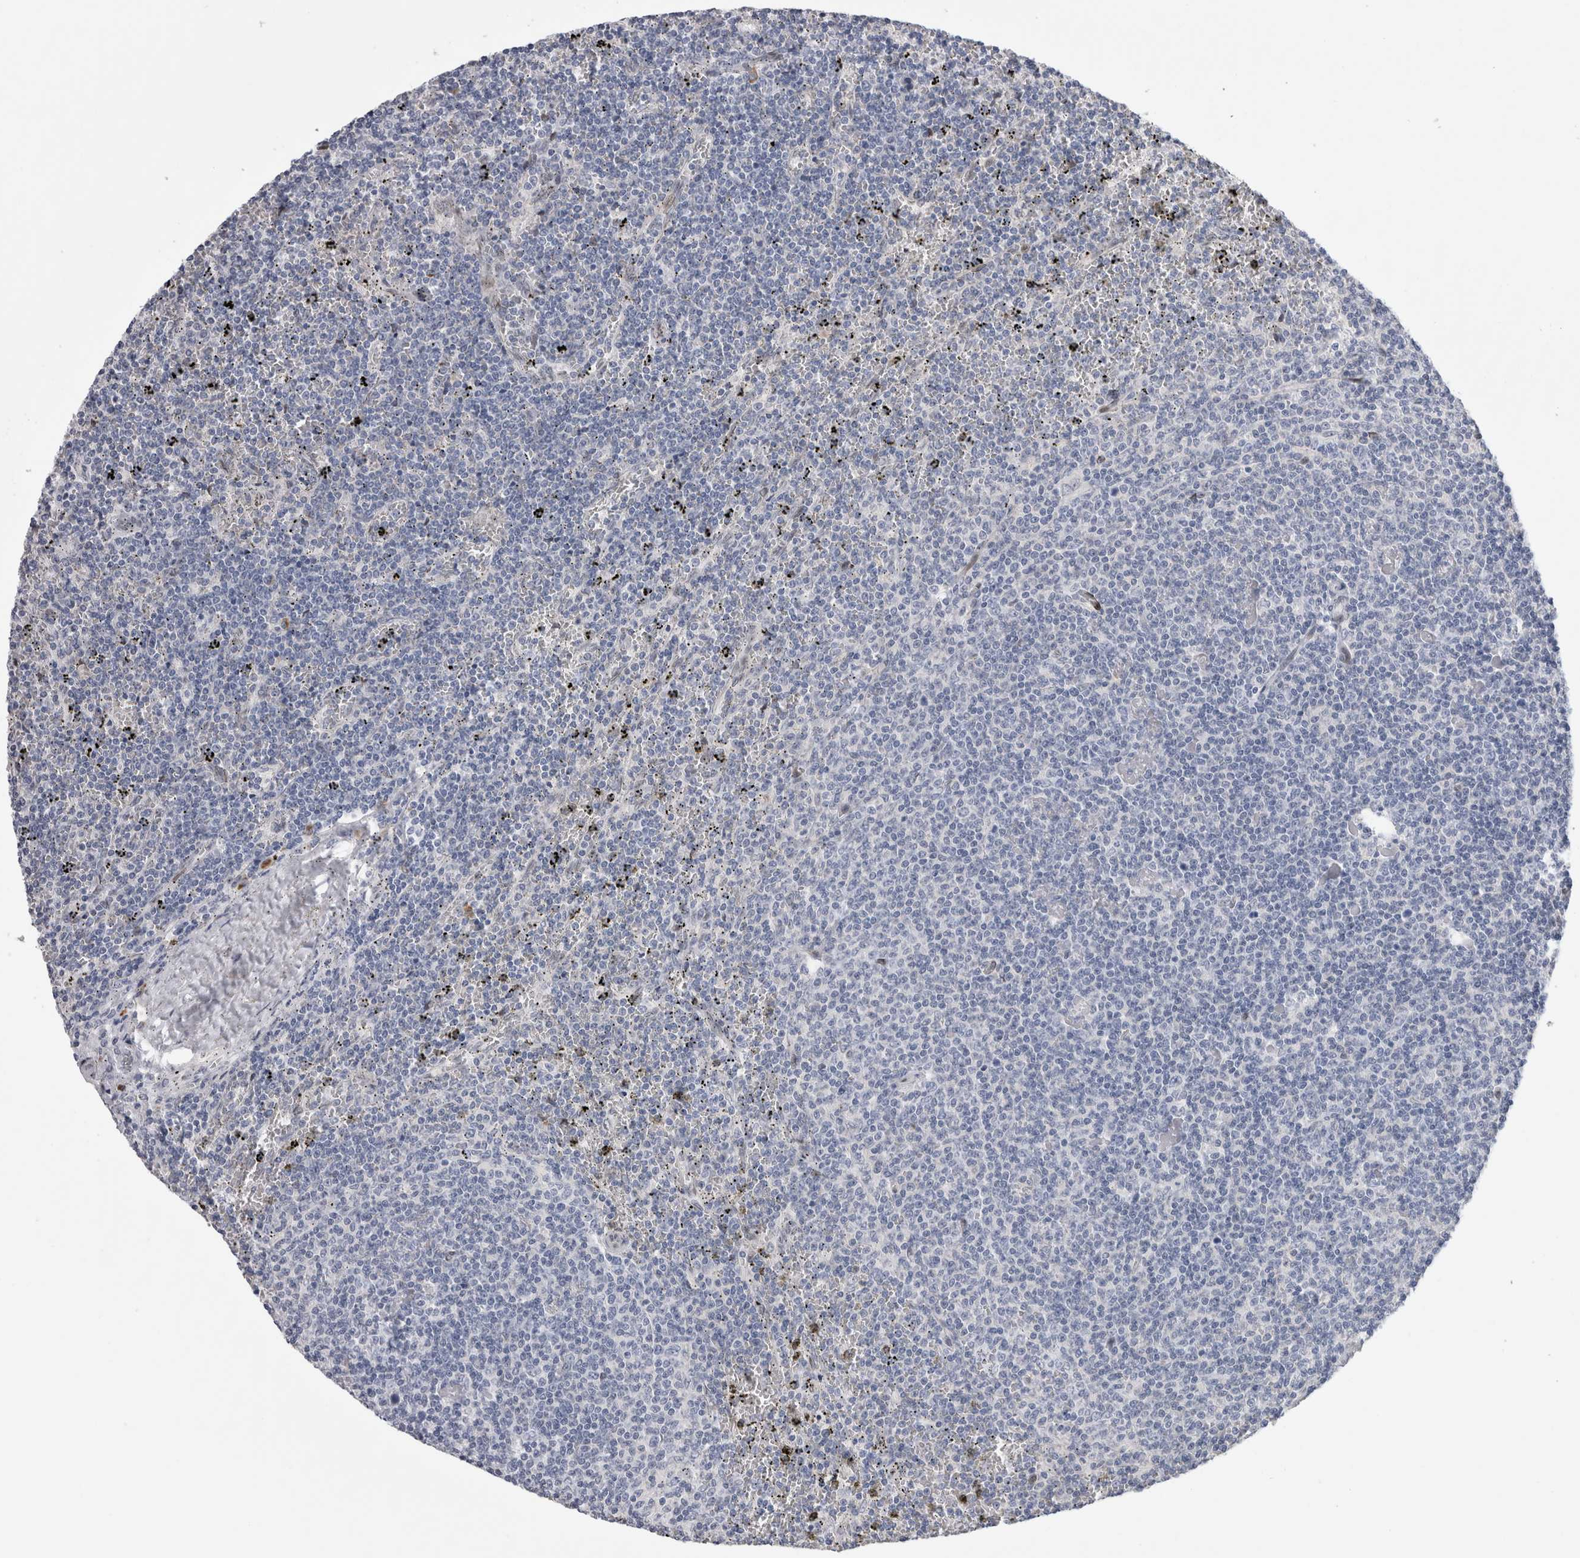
{"staining": {"intensity": "negative", "quantity": "none", "location": "none"}, "tissue": "lymphoma", "cell_type": "Tumor cells", "image_type": "cancer", "snomed": [{"axis": "morphology", "description": "Malignant lymphoma, non-Hodgkin's type, Low grade"}, {"axis": "topography", "description": "Spleen"}], "caption": "Protein analysis of low-grade malignant lymphoma, non-Hodgkin's type shows no significant expression in tumor cells. Nuclei are stained in blue.", "gene": "DMTN", "patient": {"sex": "female", "age": 50}}